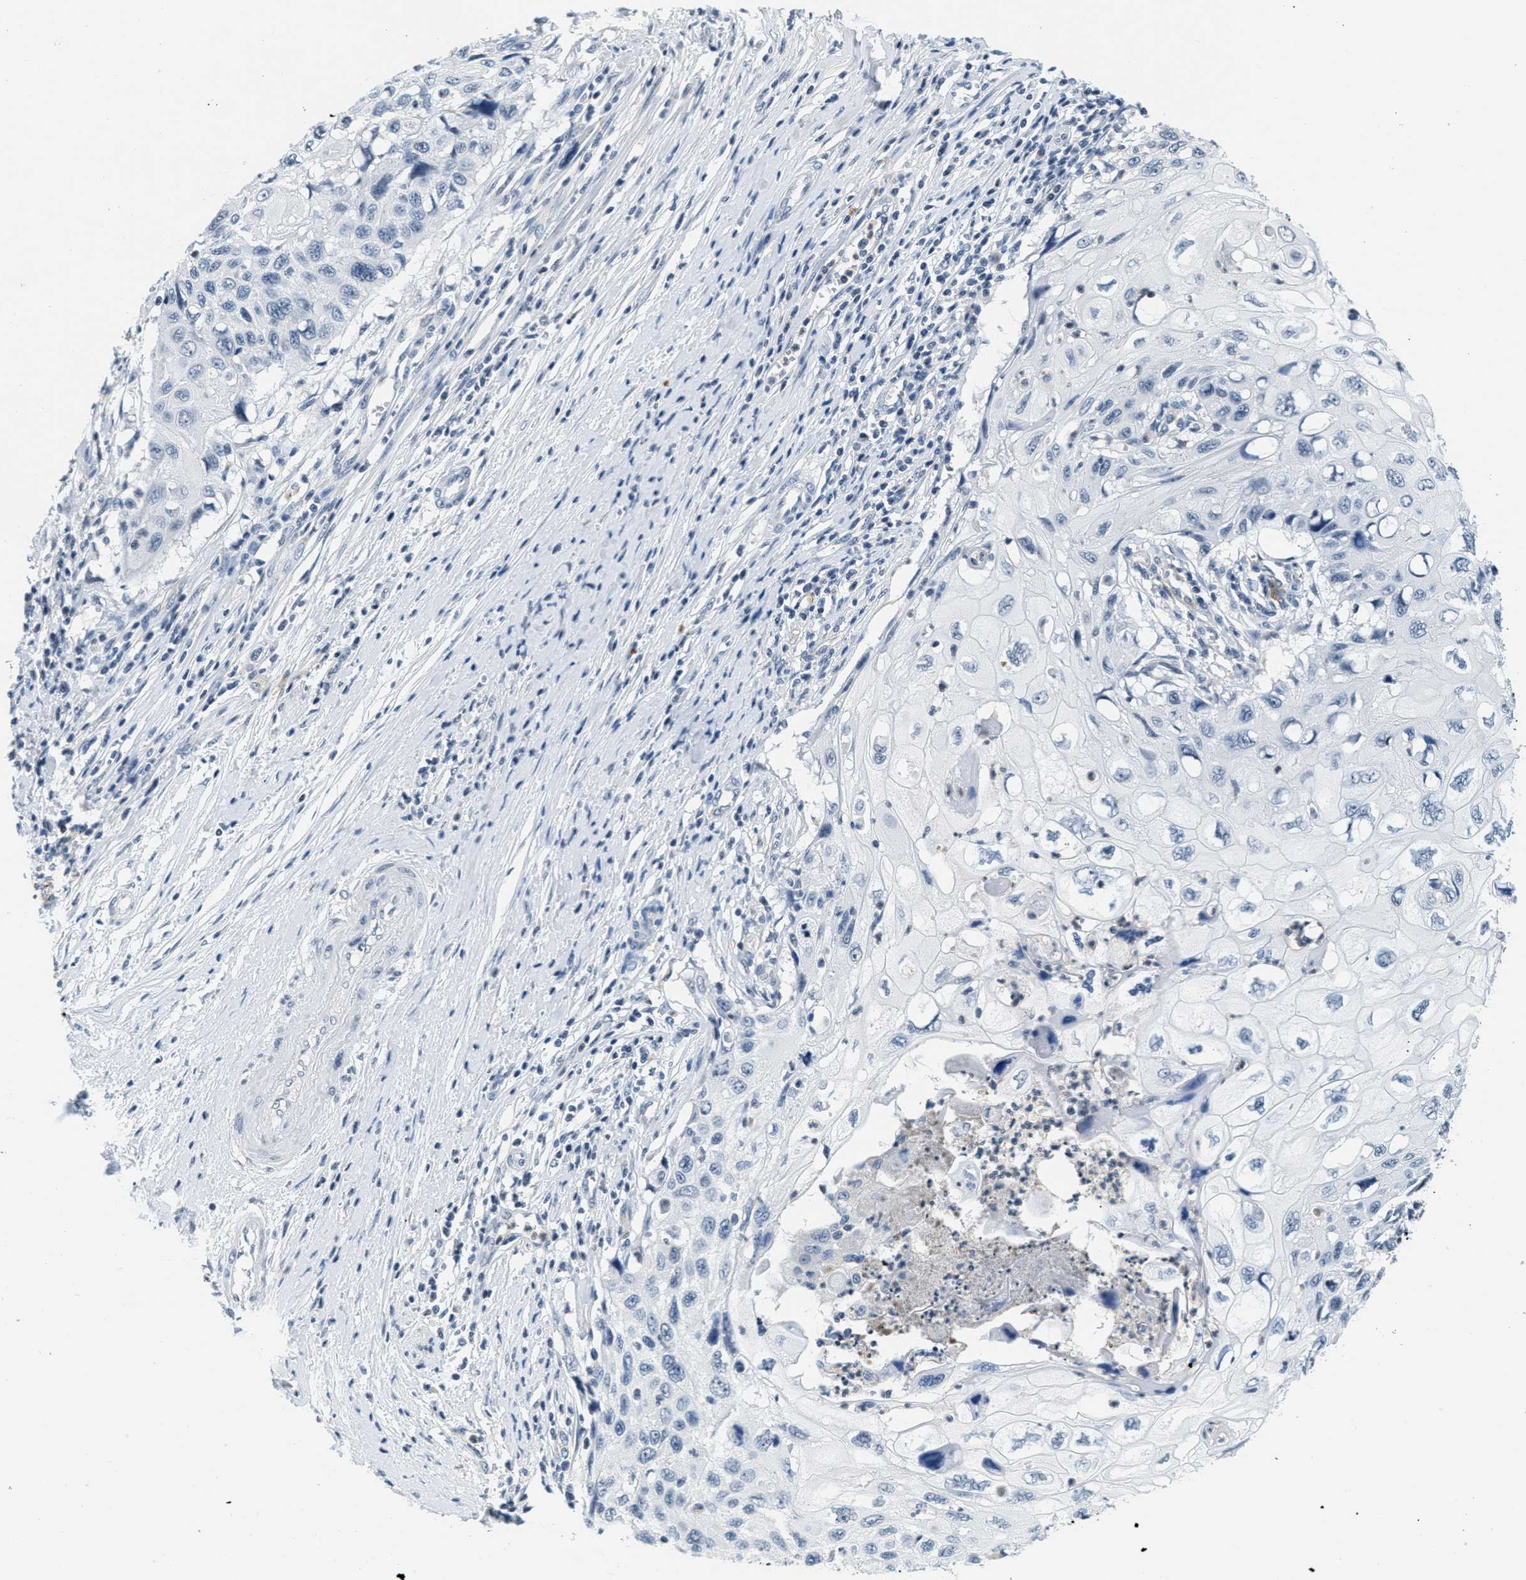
{"staining": {"intensity": "negative", "quantity": "none", "location": "none"}, "tissue": "cervical cancer", "cell_type": "Tumor cells", "image_type": "cancer", "snomed": [{"axis": "morphology", "description": "Squamous cell carcinoma, NOS"}, {"axis": "topography", "description": "Cervix"}], "caption": "This histopathology image is of cervical cancer (squamous cell carcinoma) stained with IHC to label a protein in brown with the nuclei are counter-stained blue. There is no positivity in tumor cells.", "gene": "CA4", "patient": {"sex": "female", "age": 70}}